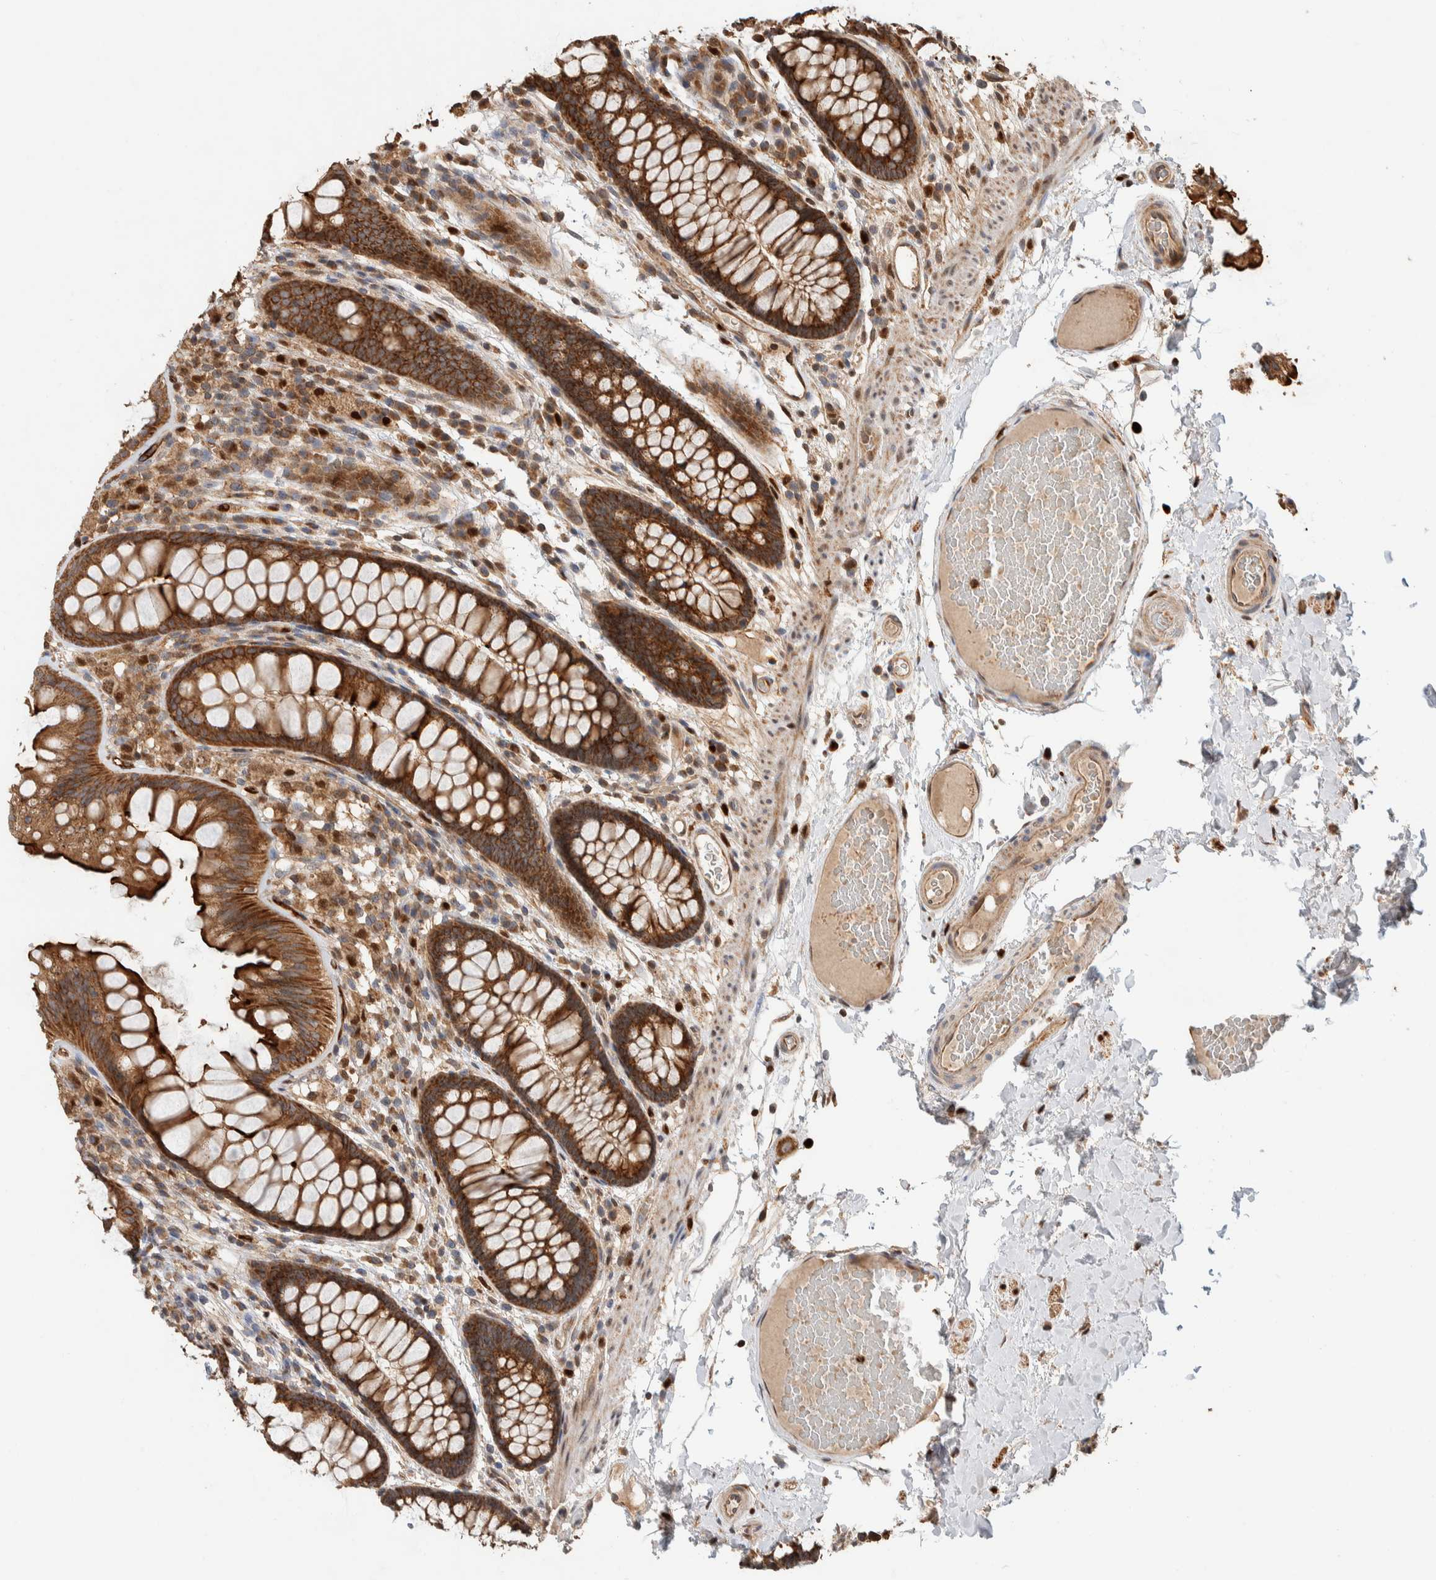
{"staining": {"intensity": "moderate", "quantity": ">75%", "location": "cytoplasmic/membranous"}, "tissue": "colon", "cell_type": "Endothelial cells", "image_type": "normal", "snomed": [{"axis": "morphology", "description": "Normal tissue, NOS"}, {"axis": "topography", "description": "Colon"}], "caption": "Brown immunohistochemical staining in benign colon reveals moderate cytoplasmic/membranous positivity in approximately >75% of endothelial cells. The staining was performed using DAB (3,3'-diaminobenzidine), with brown indicating positive protein expression. Nuclei are stained blue with hematoxylin.", "gene": "VPS53", "patient": {"sex": "female", "age": 56}}